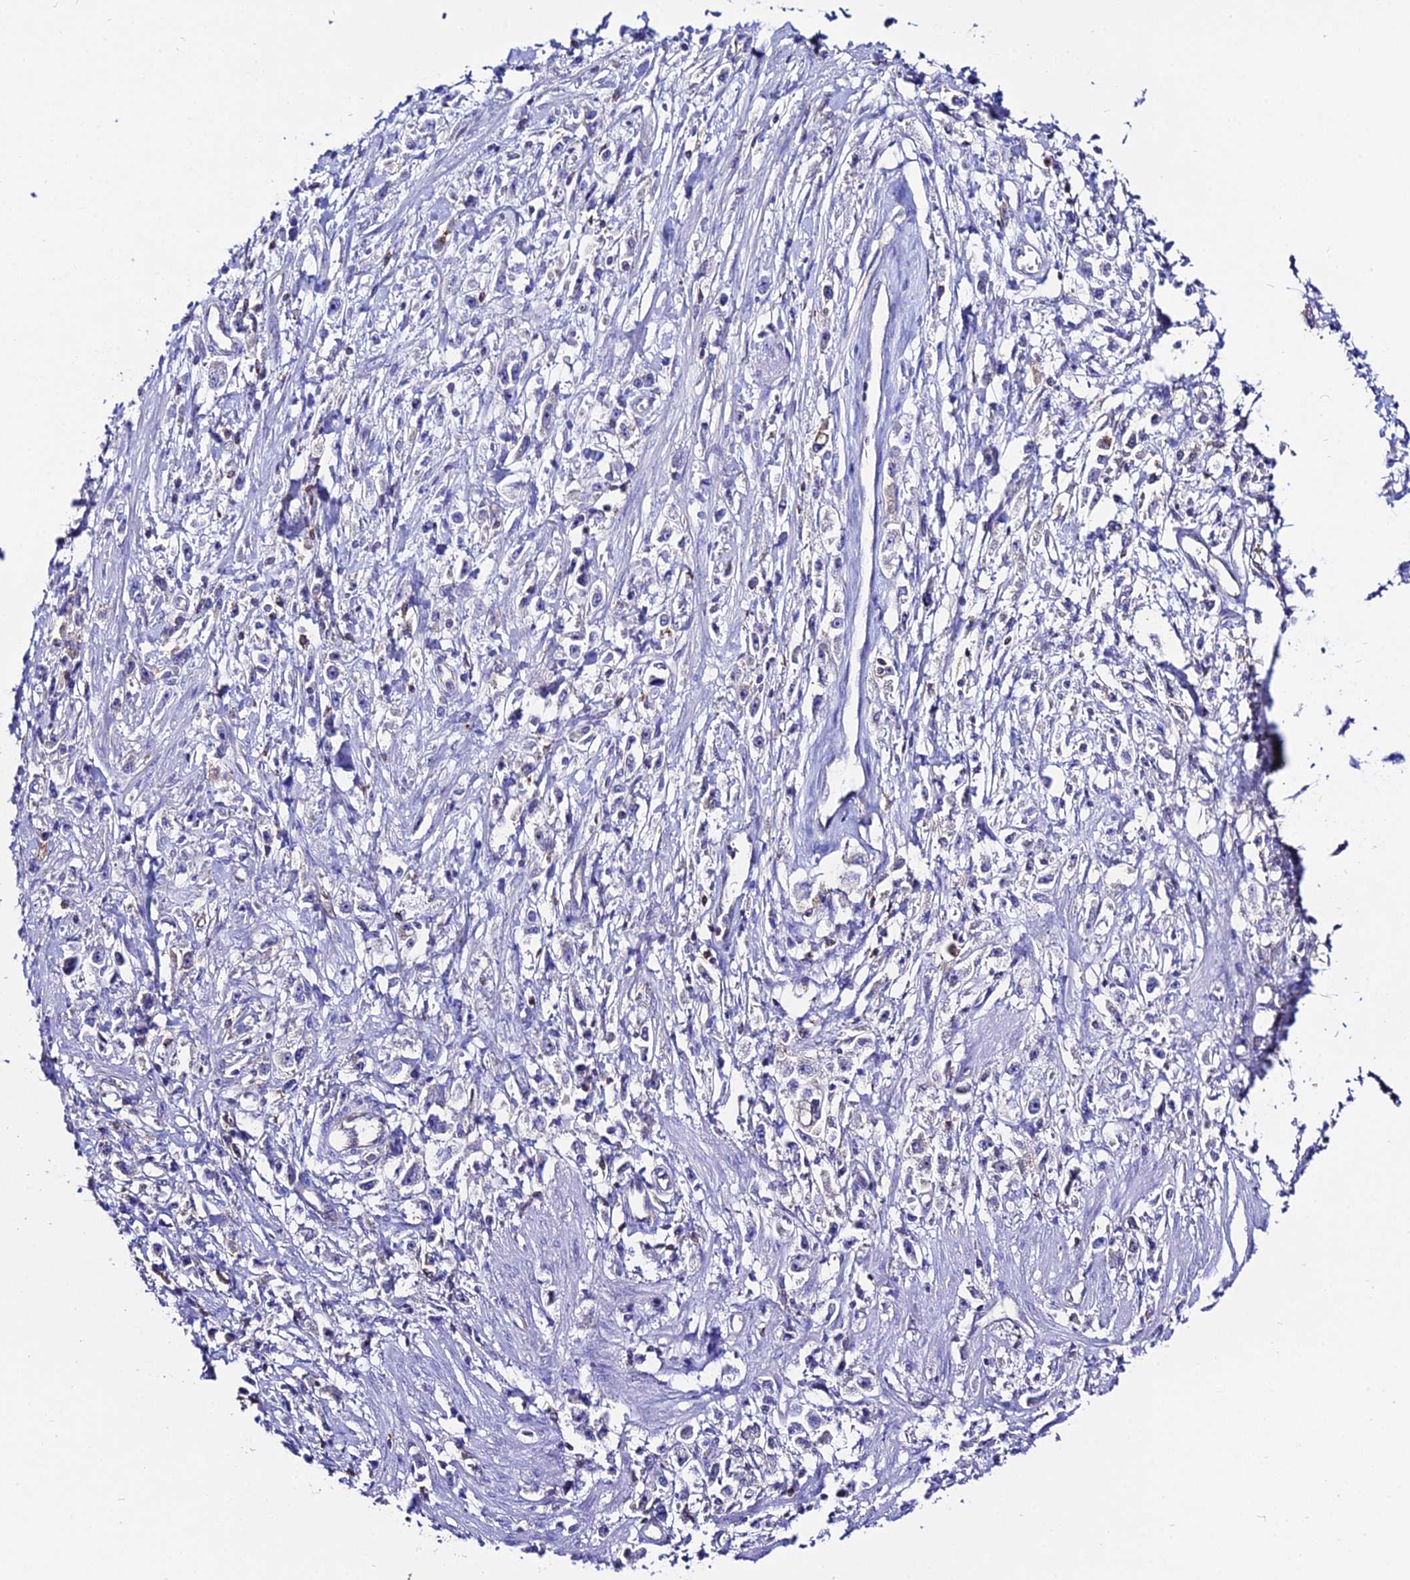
{"staining": {"intensity": "negative", "quantity": "none", "location": "none"}, "tissue": "stomach cancer", "cell_type": "Tumor cells", "image_type": "cancer", "snomed": [{"axis": "morphology", "description": "Adenocarcinoma, NOS"}, {"axis": "topography", "description": "Stomach"}], "caption": "A micrograph of human adenocarcinoma (stomach) is negative for staining in tumor cells. (DAB (3,3'-diaminobenzidine) IHC with hematoxylin counter stain).", "gene": "S100A16", "patient": {"sex": "female", "age": 59}}